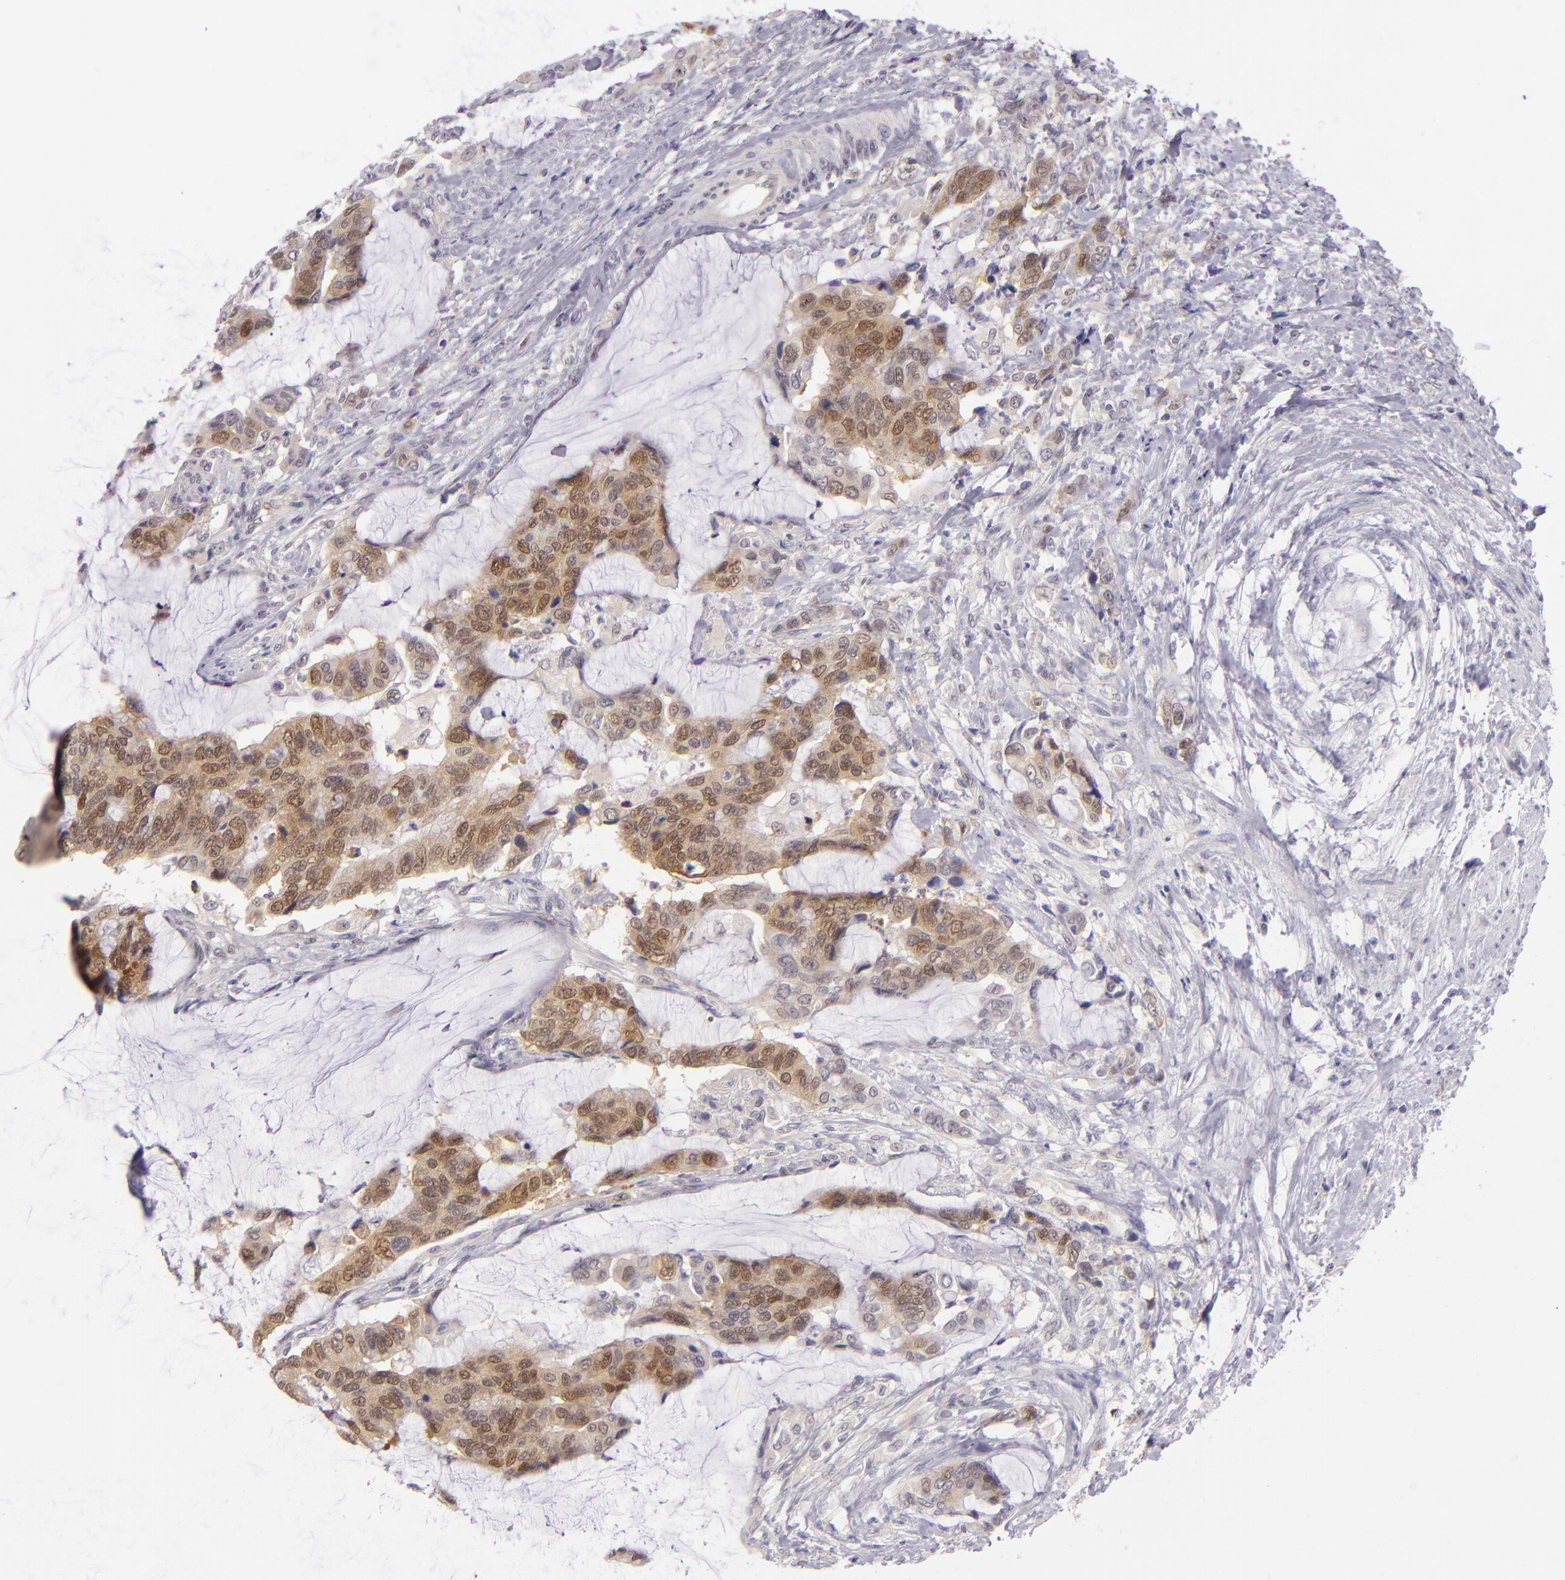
{"staining": {"intensity": "moderate", "quantity": "25%-75%", "location": "cytoplasmic/membranous,nuclear"}, "tissue": "colorectal cancer", "cell_type": "Tumor cells", "image_type": "cancer", "snomed": [{"axis": "morphology", "description": "Adenocarcinoma, NOS"}, {"axis": "topography", "description": "Rectum"}], "caption": "The immunohistochemical stain highlights moderate cytoplasmic/membranous and nuclear positivity in tumor cells of colorectal adenocarcinoma tissue. Ihc stains the protein in brown and the nuclei are stained blue.", "gene": "CSE1L", "patient": {"sex": "female", "age": 59}}